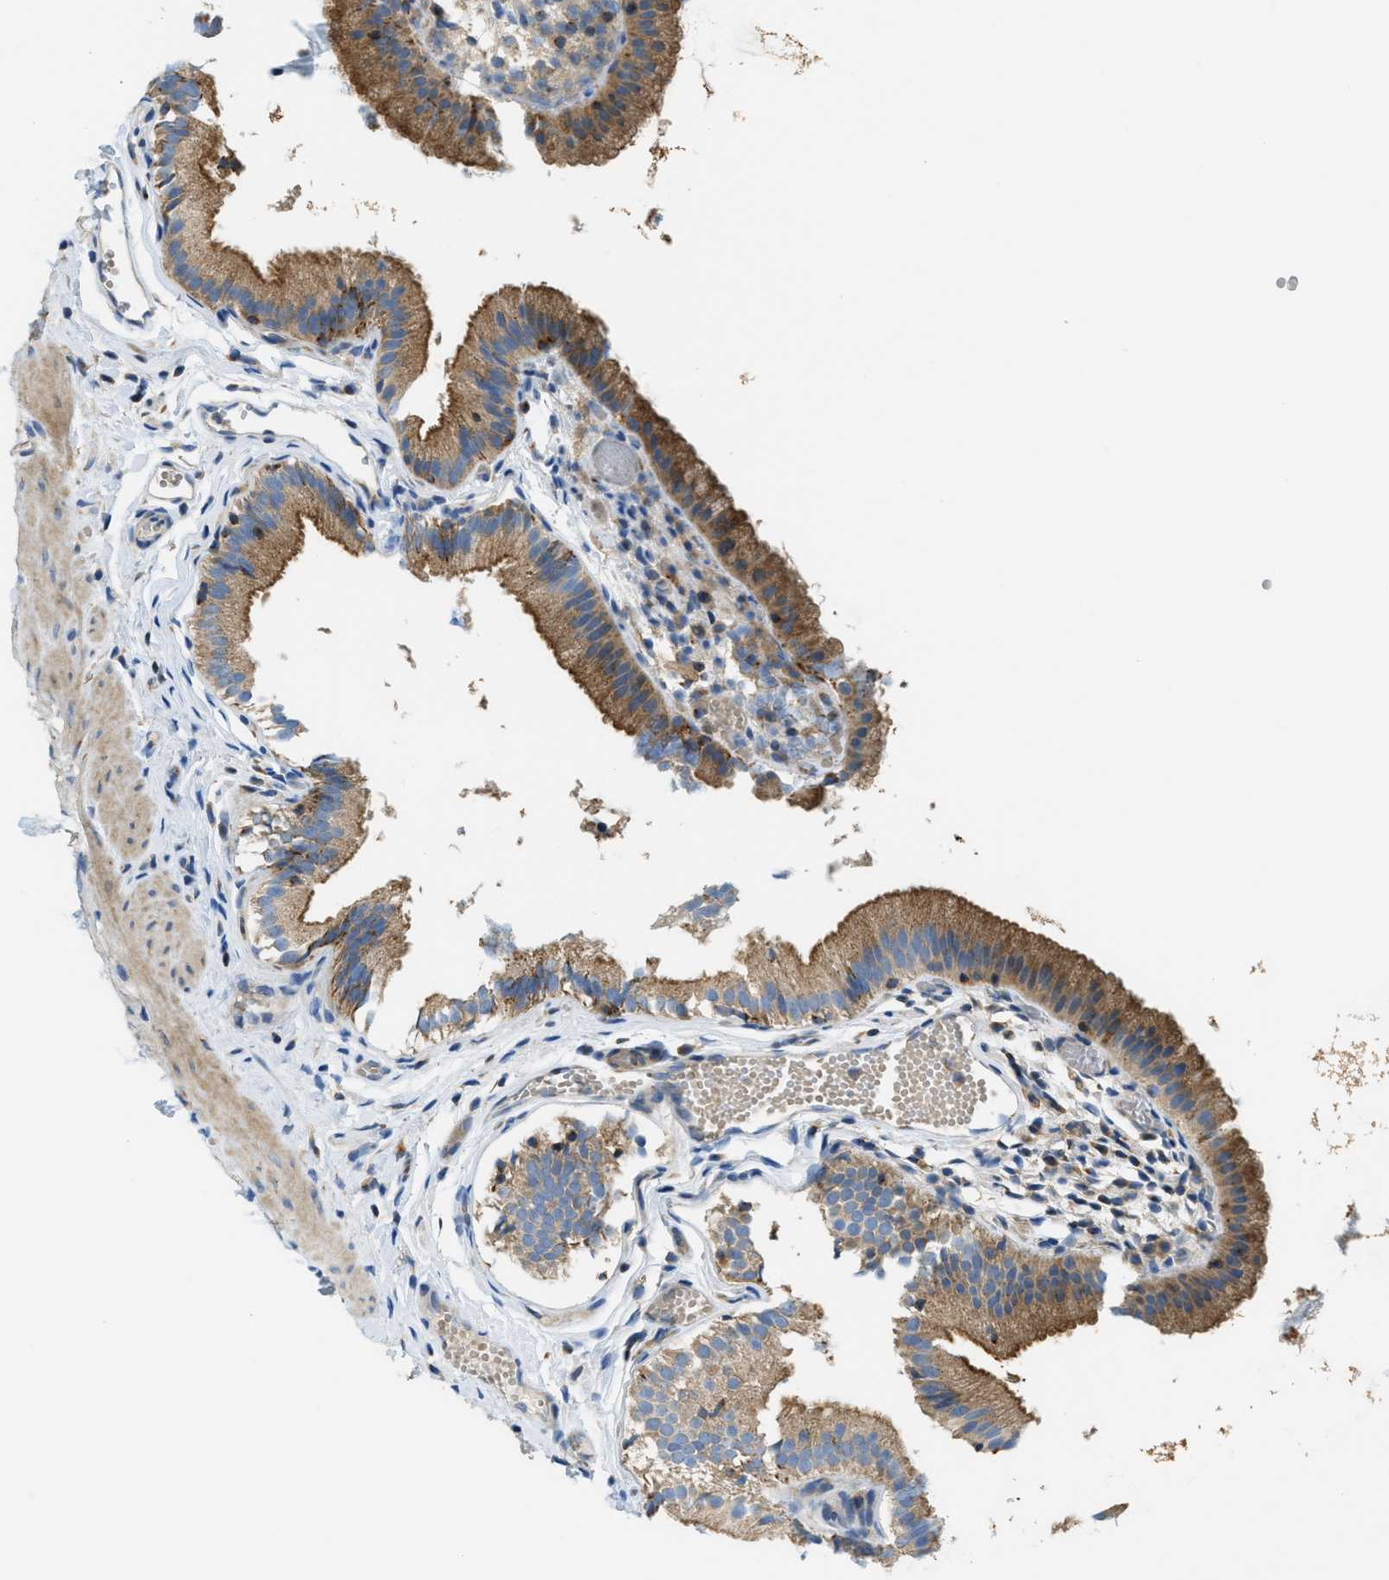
{"staining": {"intensity": "moderate", "quantity": ">75%", "location": "cytoplasmic/membranous"}, "tissue": "gallbladder", "cell_type": "Glandular cells", "image_type": "normal", "snomed": [{"axis": "morphology", "description": "Normal tissue, NOS"}, {"axis": "topography", "description": "Gallbladder"}], "caption": "Protein expression analysis of unremarkable gallbladder demonstrates moderate cytoplasmic/membranous expression in approximately >75% of glandular cells.", "gene": "RFFL", "patient": {"sex": "female", "age": 26}}